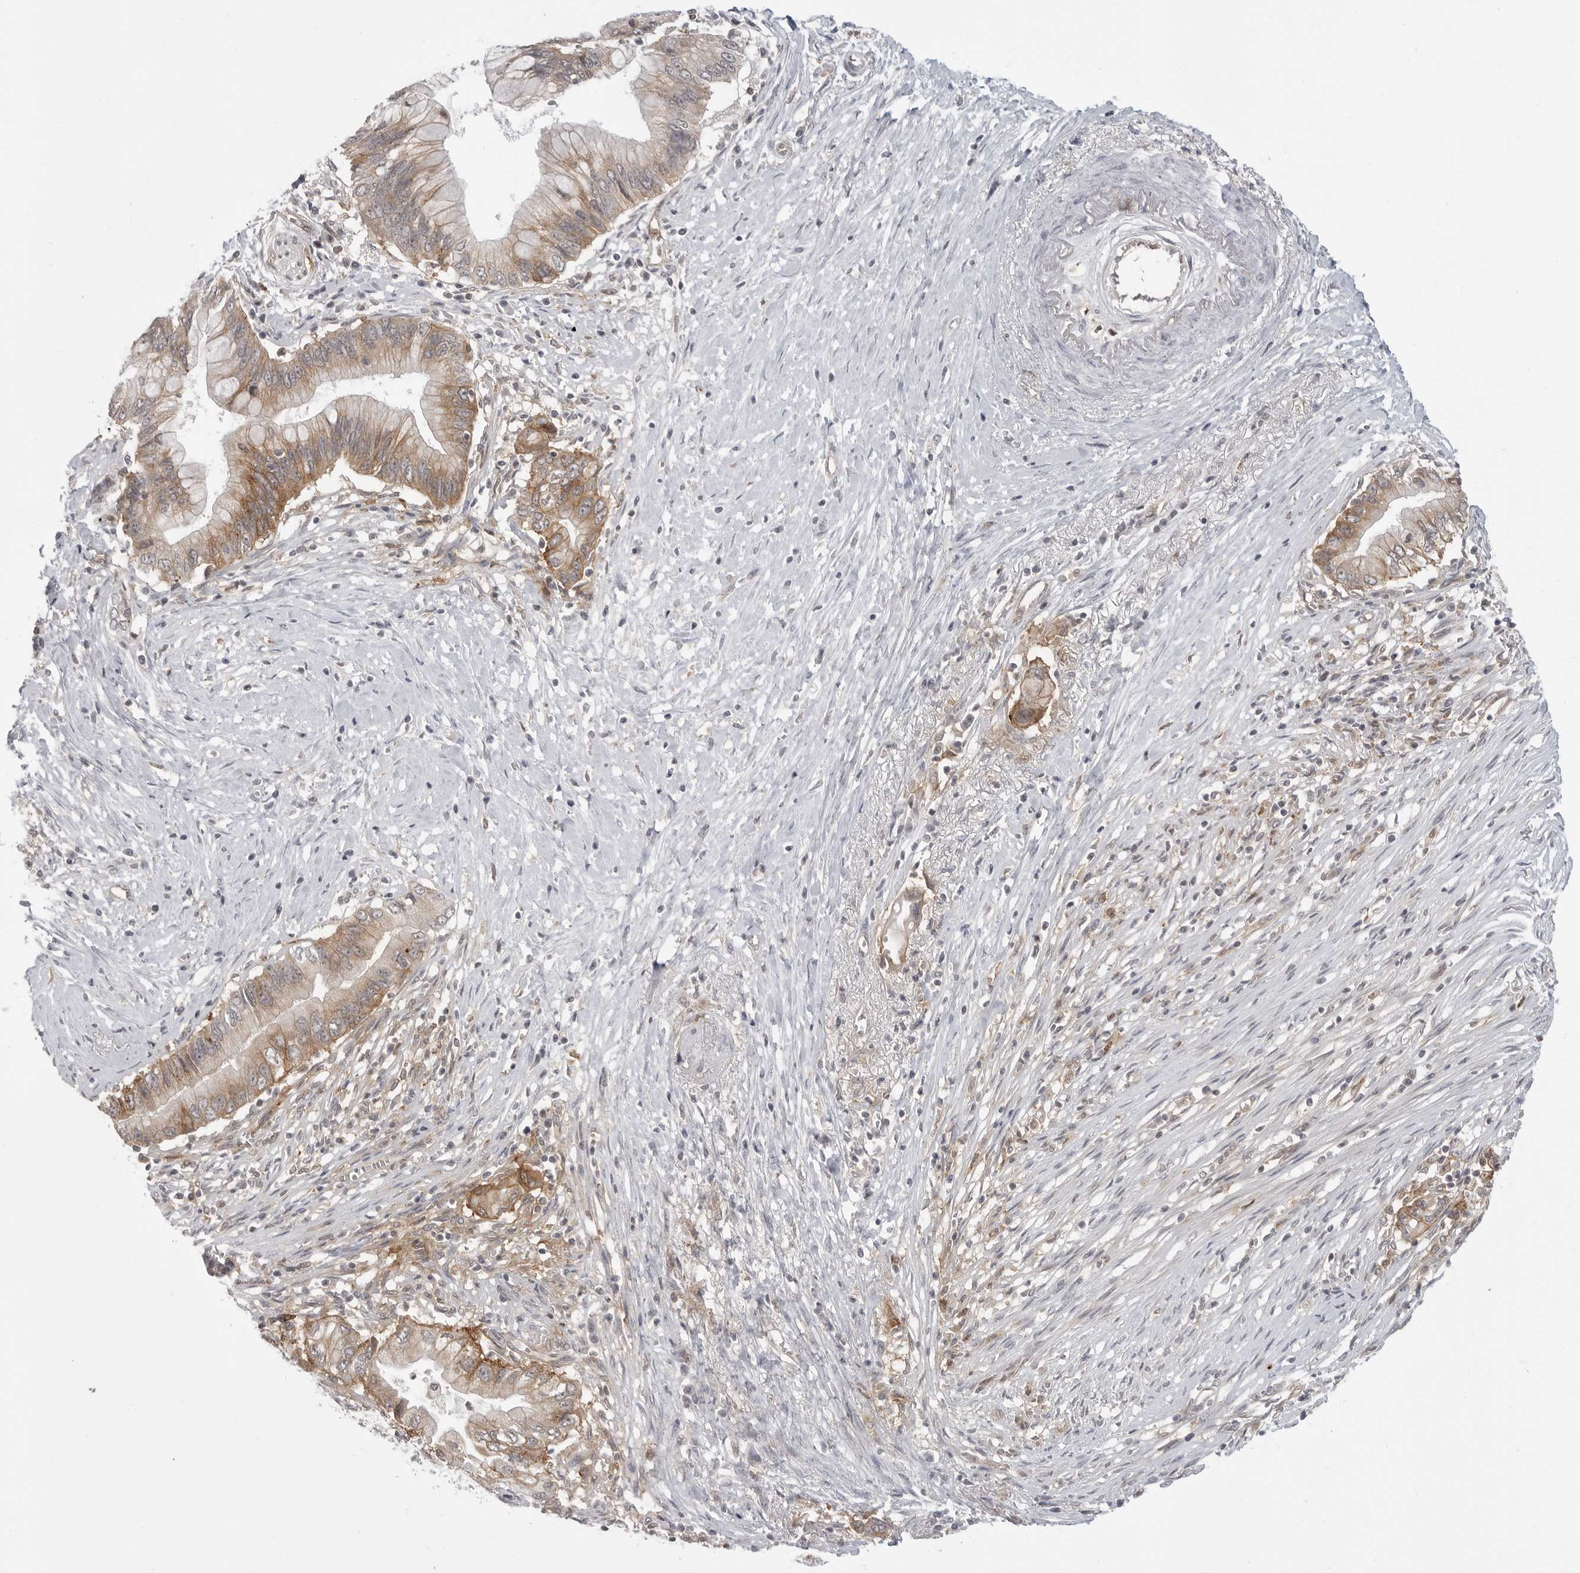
{"staining": {"intensity": "moderate", "quantity": ">75%", "location": "cytoplasmic/membranous"}, "tissue": "pancreatic cancer", "cell_type": "Tumor cells", "image_type": "cancer", "snomed": [{"axis": "morphology", "description": "Adenocarcinoma, NOS"}, {"axis": "topography", "description": "Pancreas"}], "caption": "A high-resolution photomicrograph shows immunohistochemistry (IHC) staining of adenocarcinoma (pancreatic), which exhibits moderate cytoplasmic/membranous positivity in about >75% of tumor cells.", "gene": "IFNGR1", "patient": {"sex": "male", "age": 78}}